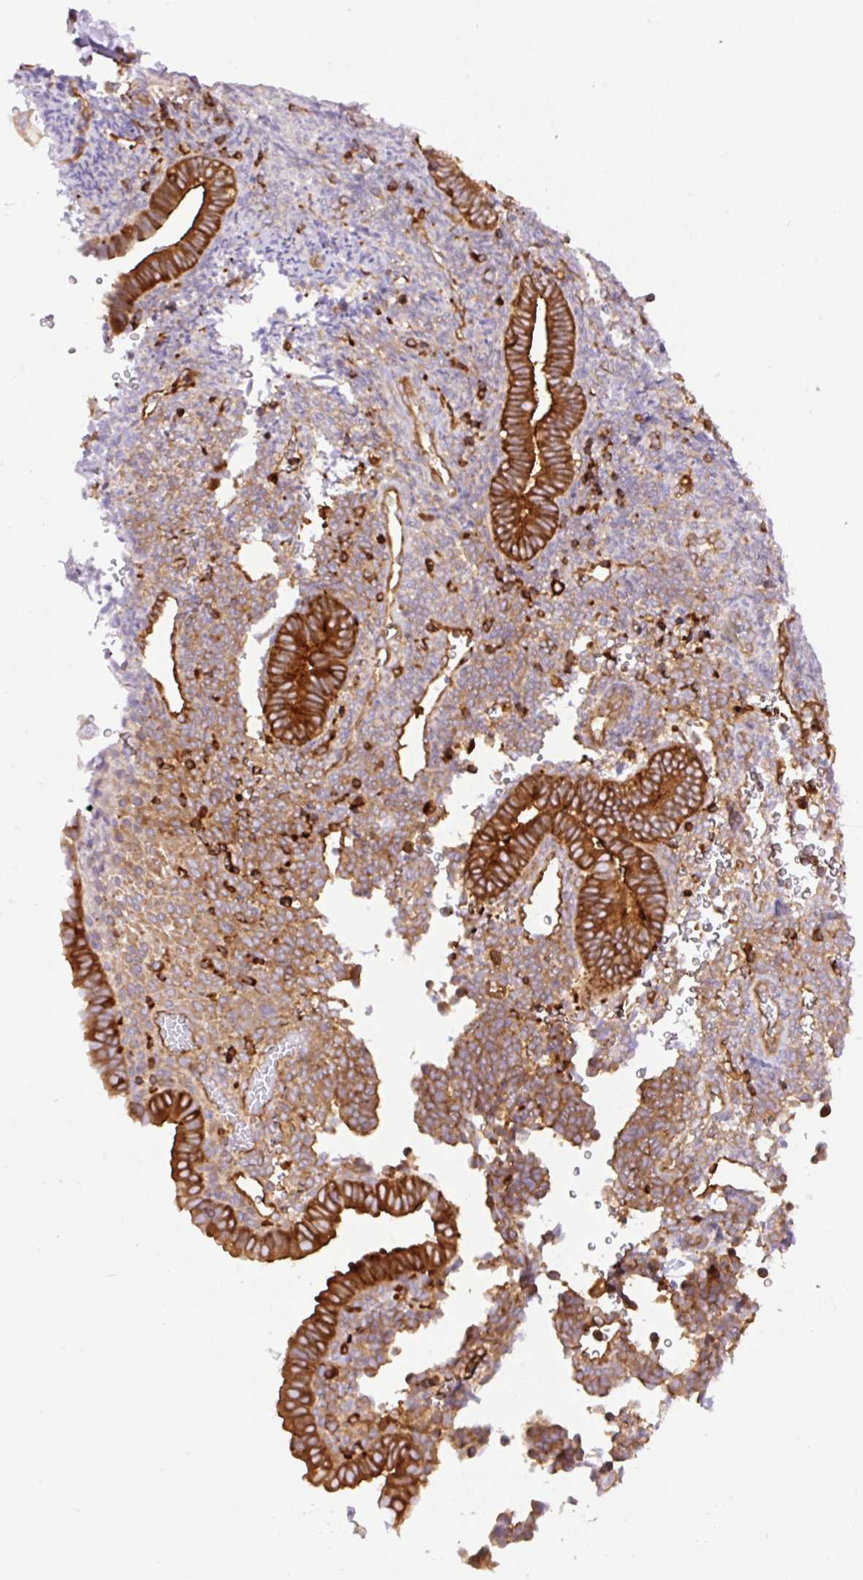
{"staining": {"intensity": "moderate", "quantity": "<25%", "location": "cytoplasmic/membranous"}, "tissue": "endometrium", "cell_type": "Cells in endometrial stroma", "image_type": "normal", "snomed": [{"axis": "morphology", "description": "Normal tissue, NOS"}, {"axis": "topography", "description": "Endometrium"}], "caption": "High-magnification brightfield microscopy of unremarkable endometrium stained with DAB (3,3'-diaminobenzidine) (brown) and counterstained with hematoxylin (blue). cells in endometrial stroma exhibit moderate cytoplasmic/membranous expression is appreciated in about<25% of cells.", "gene": "DNM2", "patient": {"sex": "female", "age": 34}}